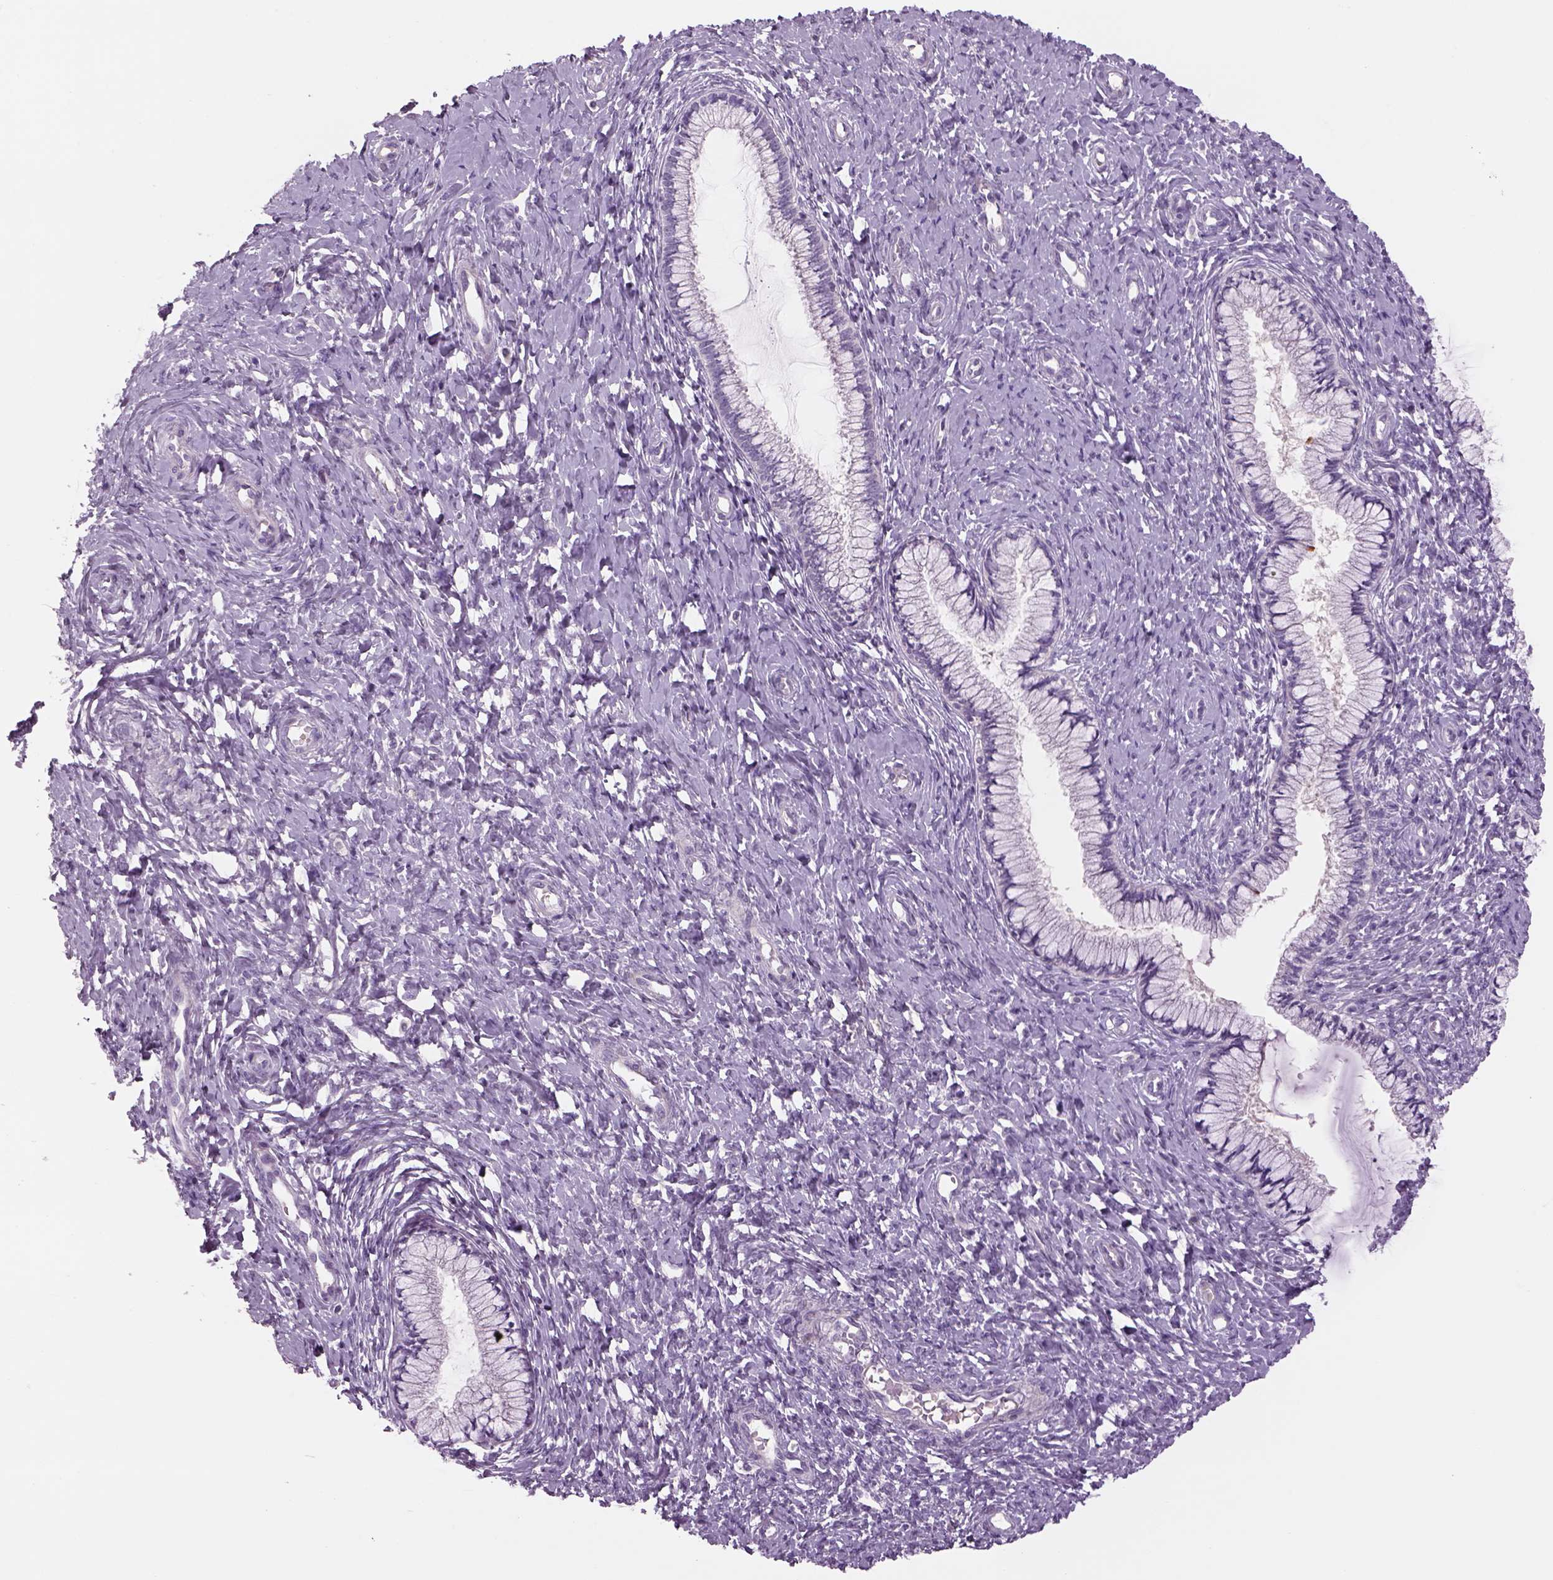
{"staining": {"intensity": "negative", "quantity": "none", "location": "none"}, "tissue": "cervix", "cell_type": "Glandular cells", "image_type": "normal", "snomed": [{"axis": "morphology", "description": "Normal tissue, NOS"}, {"axis": "topography", "description": "Cervix"}], "caption": "This is an IHC micrograph of unremarkable cervix. There is no positivity in glandular cells.", "gene": "MDH1B", "patient": {"sex": "female", "age": 37}}